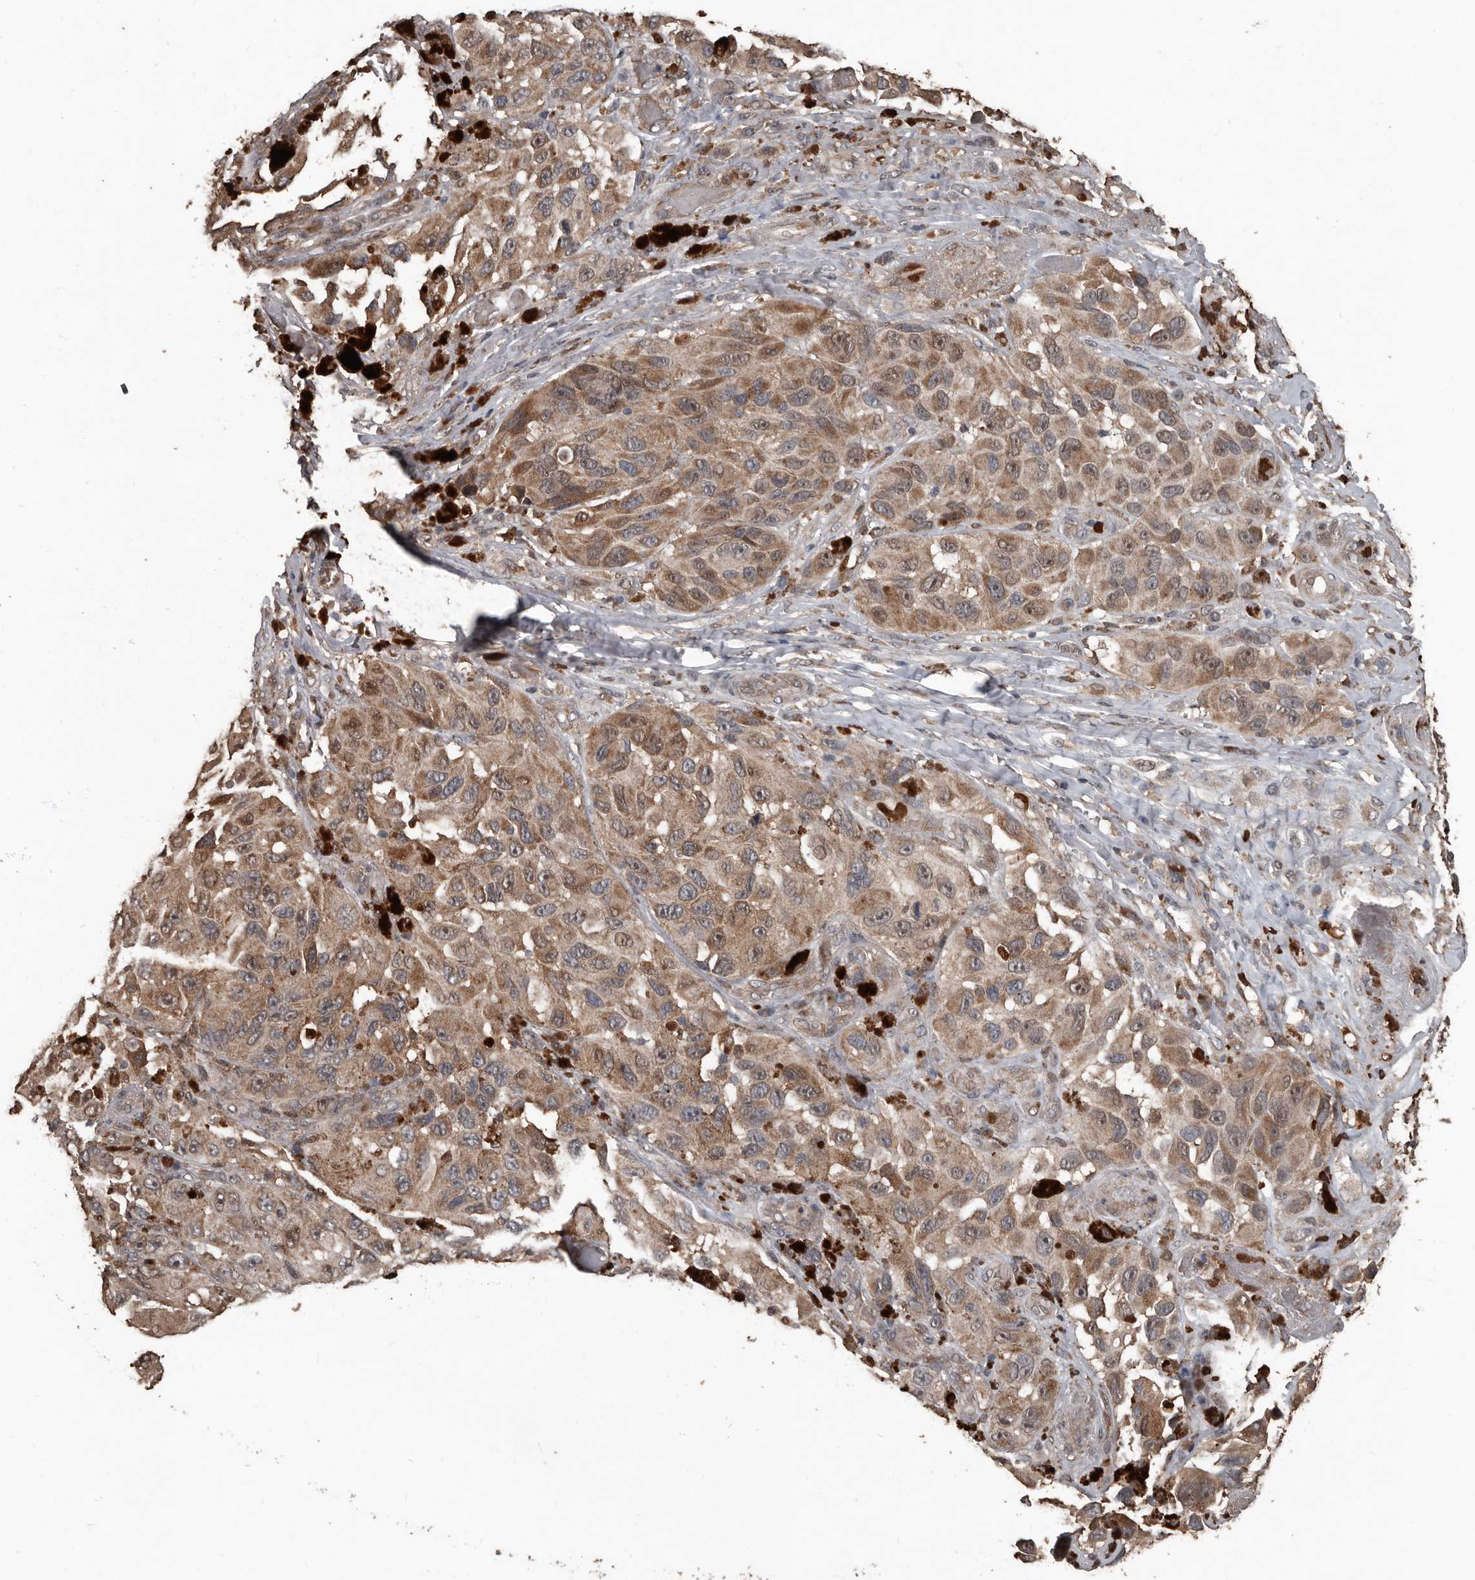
{"staining": {"intensity": "moderate", "quantity": ">75%", "location": "cytoplasmic/membranous"}, "tissue": "melanoma", "cell_type": "Tumor cells", "image_type": "cancer", "snomed": [{"axis": "morphology", "description": "Malignant melanoma, NOS"}, {"axis": "topography", "description": "Skin"}], "caption": "Immunohistochemical staining of human malignant melanoma reveals medium levels of moderate cytoplasmic/membranous positivity in approximately >75% of tumor cells.", "gene": "FSBP", "patient": {"sex": "female", "age": 73}}